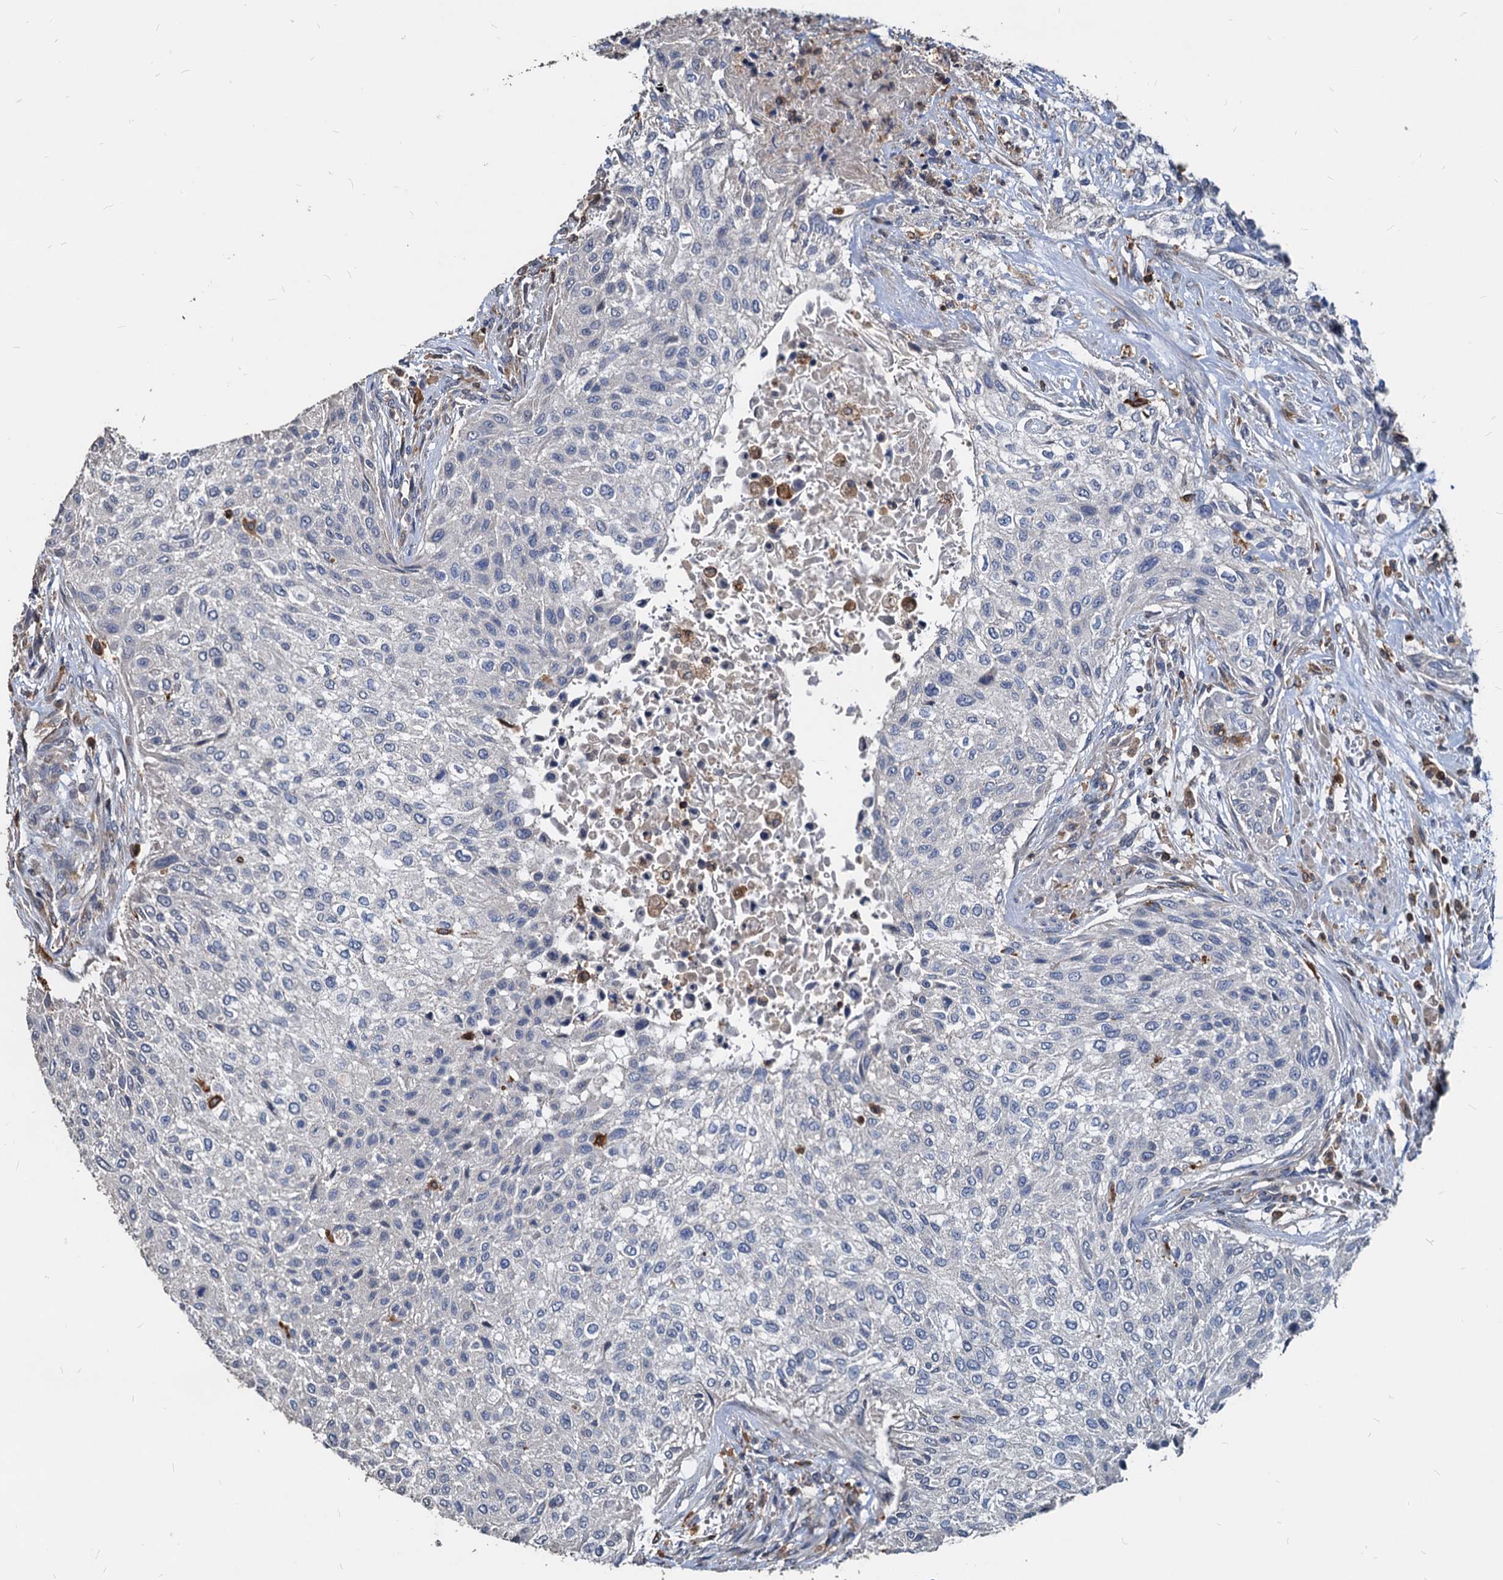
{"staining": {"intensity": "negative", "quantity": "none", "location": "none"}, "tissue": "urothelial cancer", "cell_type": "Tumor cells", "image_type": "cancer", "snomed": [{"axis": "morphology", "description": "Normal tissue, NOS"}, {"axis": "morphology", "description": "Urothelial carcinoma, NOS"}, {"axis": "topography", "description": "Urinary bladder"}, {"axis": "topography", "description": "Peripheral nerve tissue"}], "caption": "DAB (3,3'-diaminobenzidine) immunohistochemical staining of transitional cell carcinoma displays no significant staining in tumor cells.", "gene": "LCP2", "patient": {"sex": "male", "age": 35}}